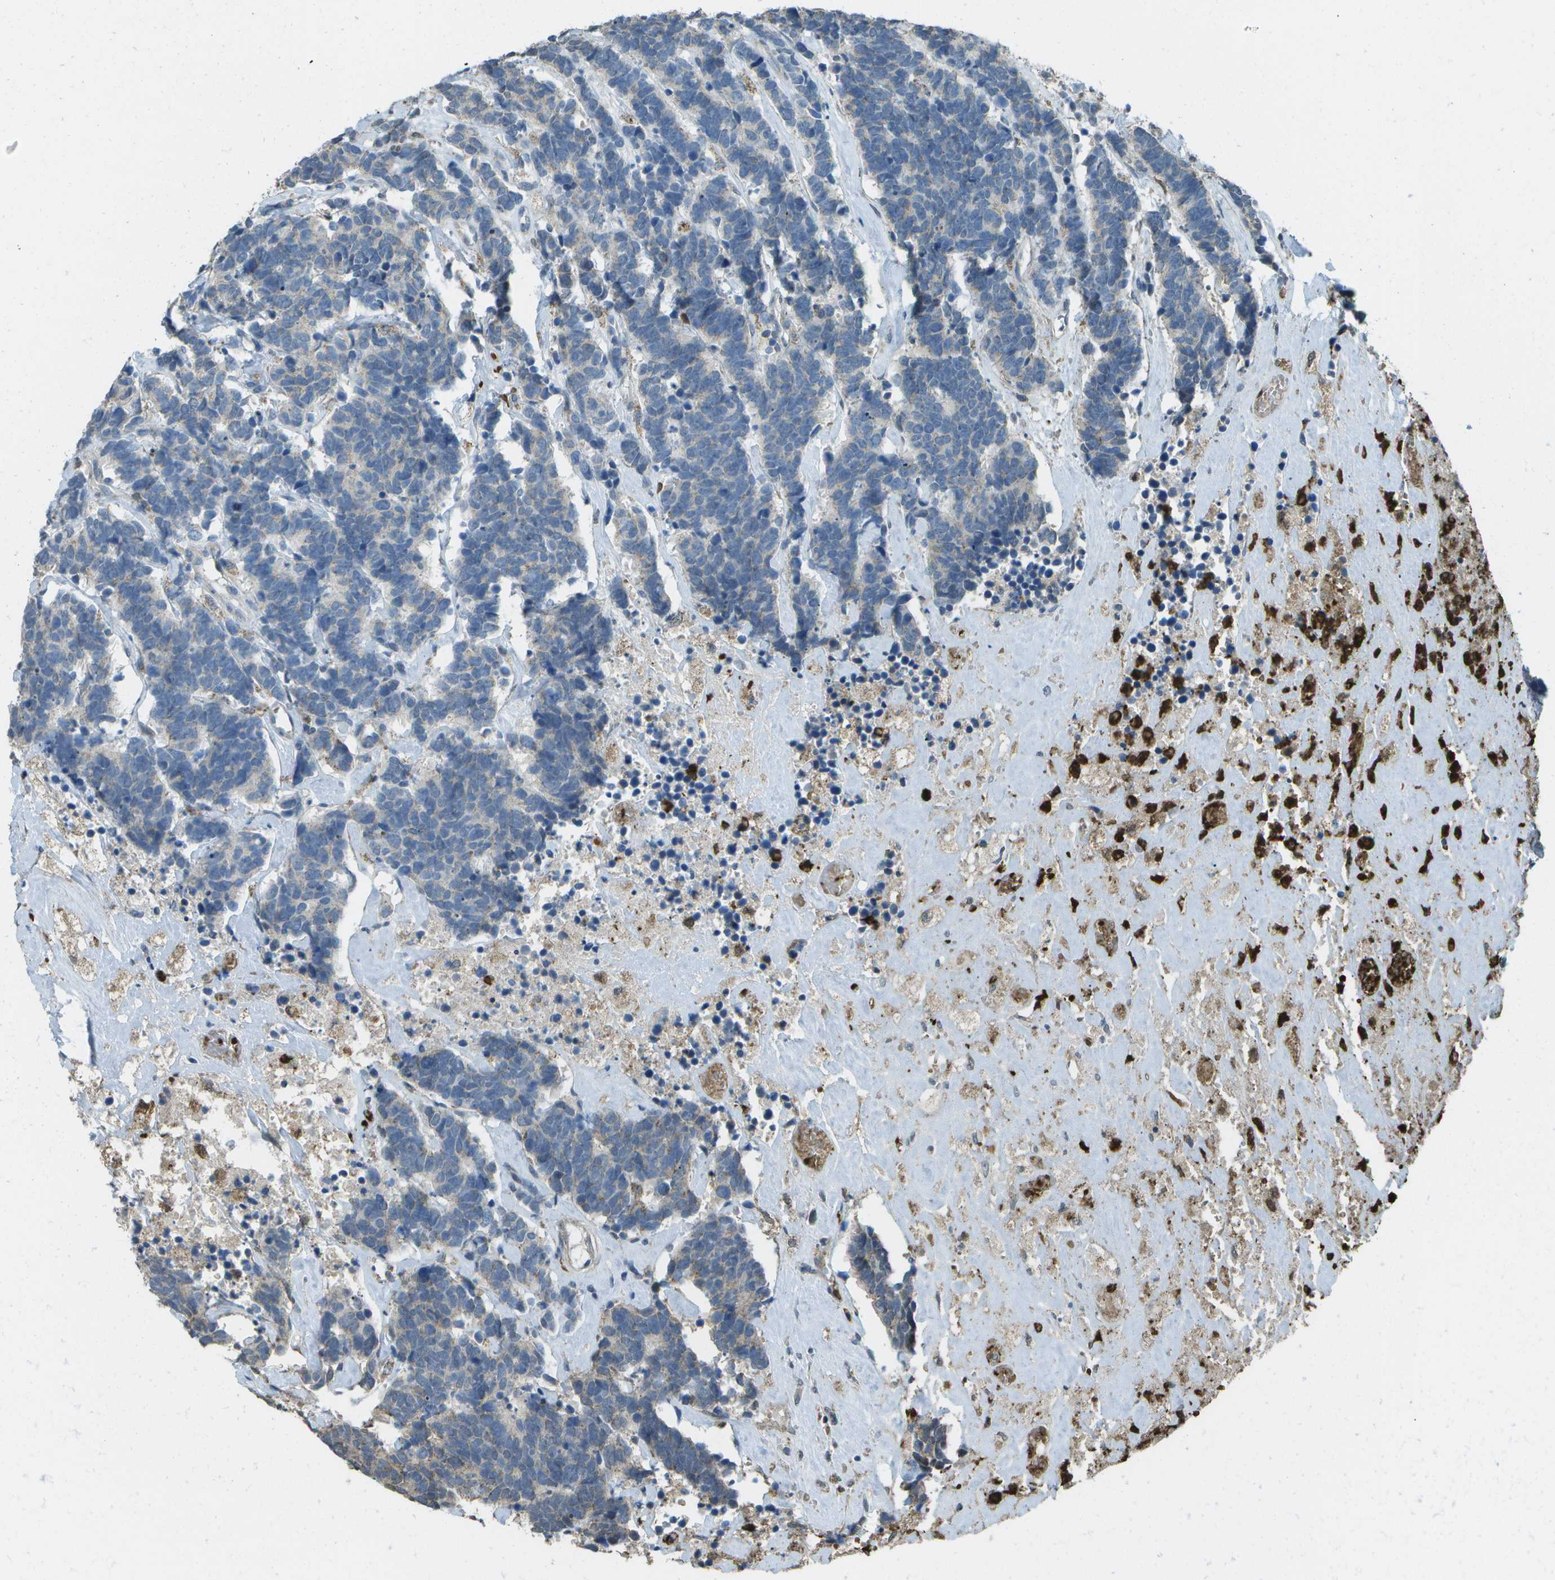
{"staining": {"intensity": "negative", "quantity": "none", "location": "none"}, "tissue": "carcinoid", "cell_type": "Tumor cells", "image_type": "cancer", "snomed": [{"axis": "morphology", "description": "Carcinoma, NOS"}, {"axis": "morphology", "description": "Carcinoid, malignant, NOS"}, {"axis": "topography", "description": "Urinary bladder"}], "caption": "This photomicrograph is of carcinoid (malignant) stained with IHC to label a protein in brown with the nuclei are counter-stained blue. There is no staining in tumor cells.", "gene": "CACHD1", "patient": {"sex": "male", "age": 57}}